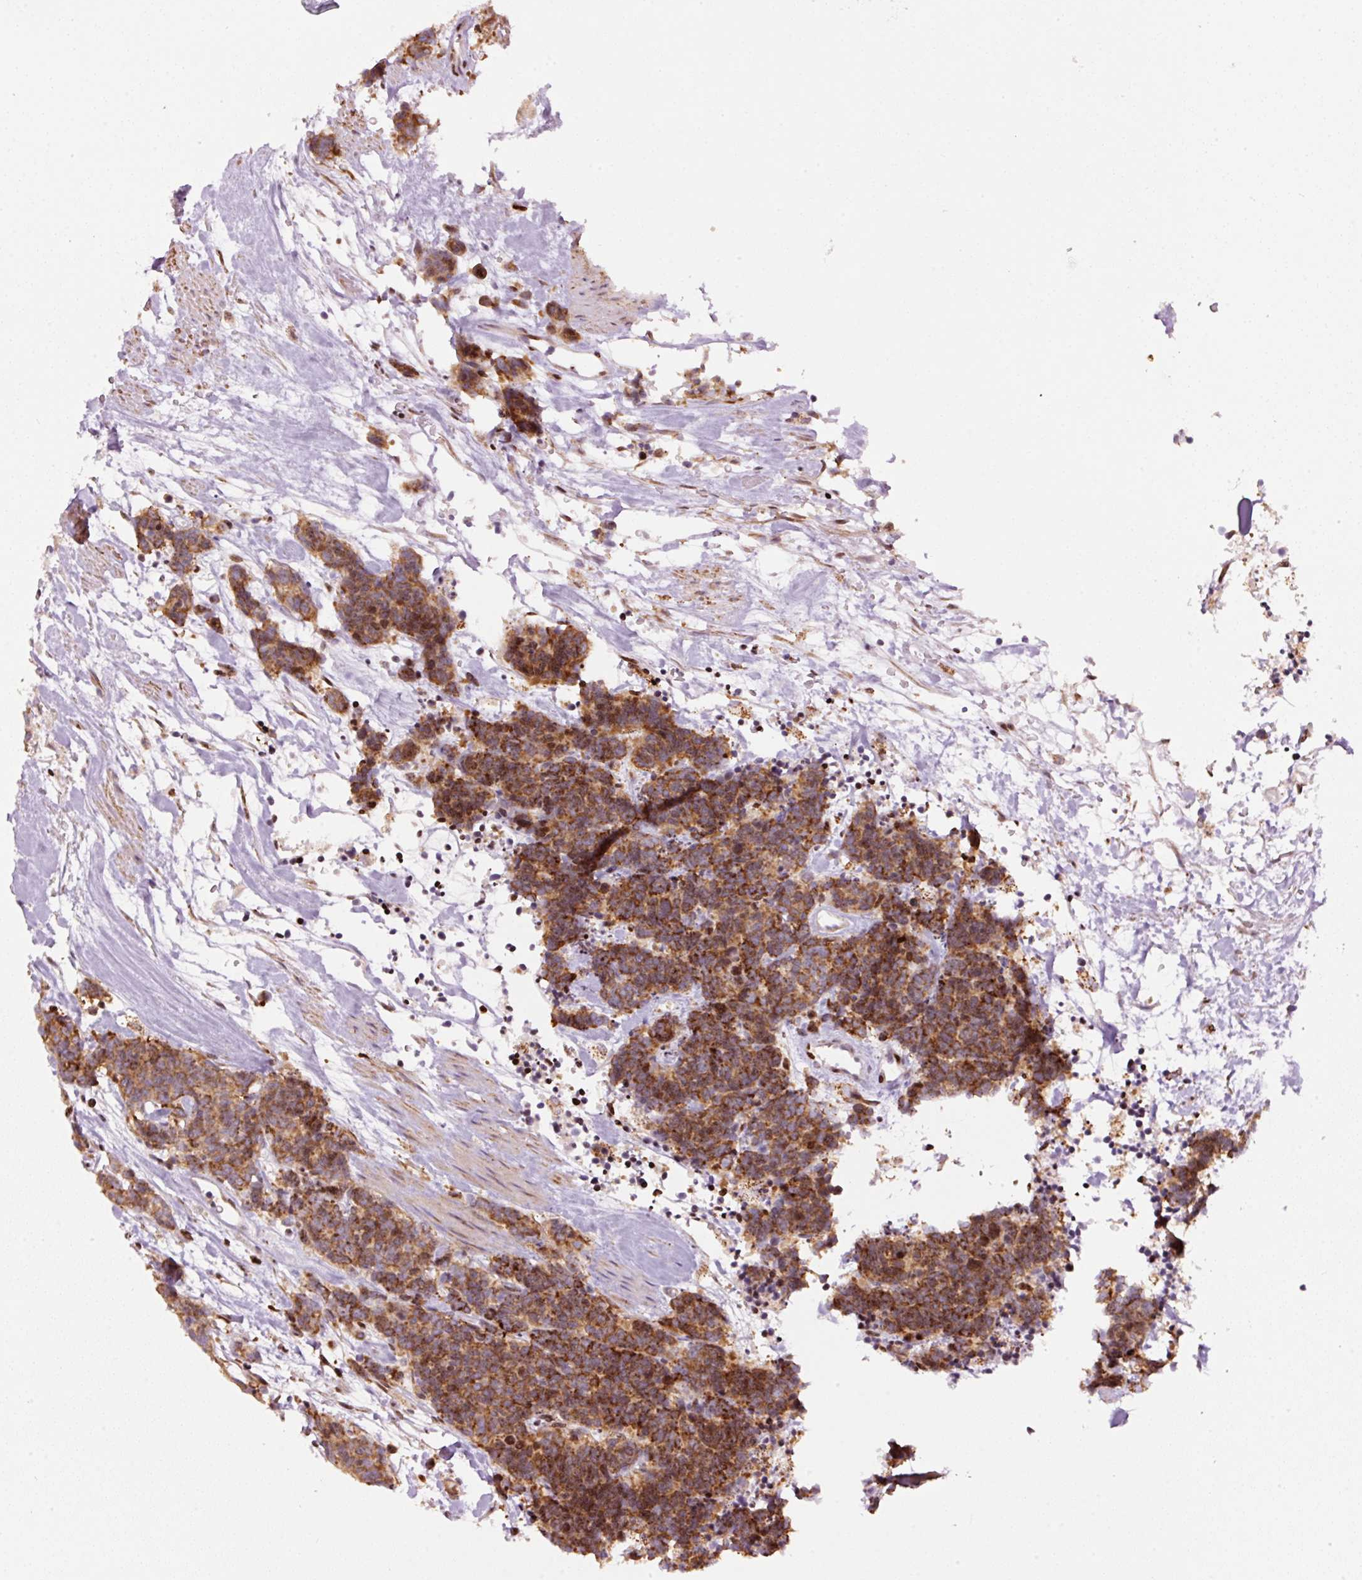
{"staining": {"intensity": "moderate", "quantity": ">75%", "location": "cytoplasmic/membranous"}, "tissue": "carcinoid", "cell_type": "Tumor cells", "image_type": "cancer", "snomed": [{"axis": "morphology", "description": "Carcinoma, NOS"}, {"axis": "morphology", "description": "Carcinoid, malignant, NOS"}, {"axis": "topography", "description": "Prostate"}], "caption": "Carcinoma stained with DAB (3,3'-diaminobenzidine) immunohistochemistry (IHC) exhibits medium levels of moderate cytoplasmic/membranous expression in about >75% of tumor cells.", "gene": "TMEM8B", "patient": {"sex": "male", "age": 57}}